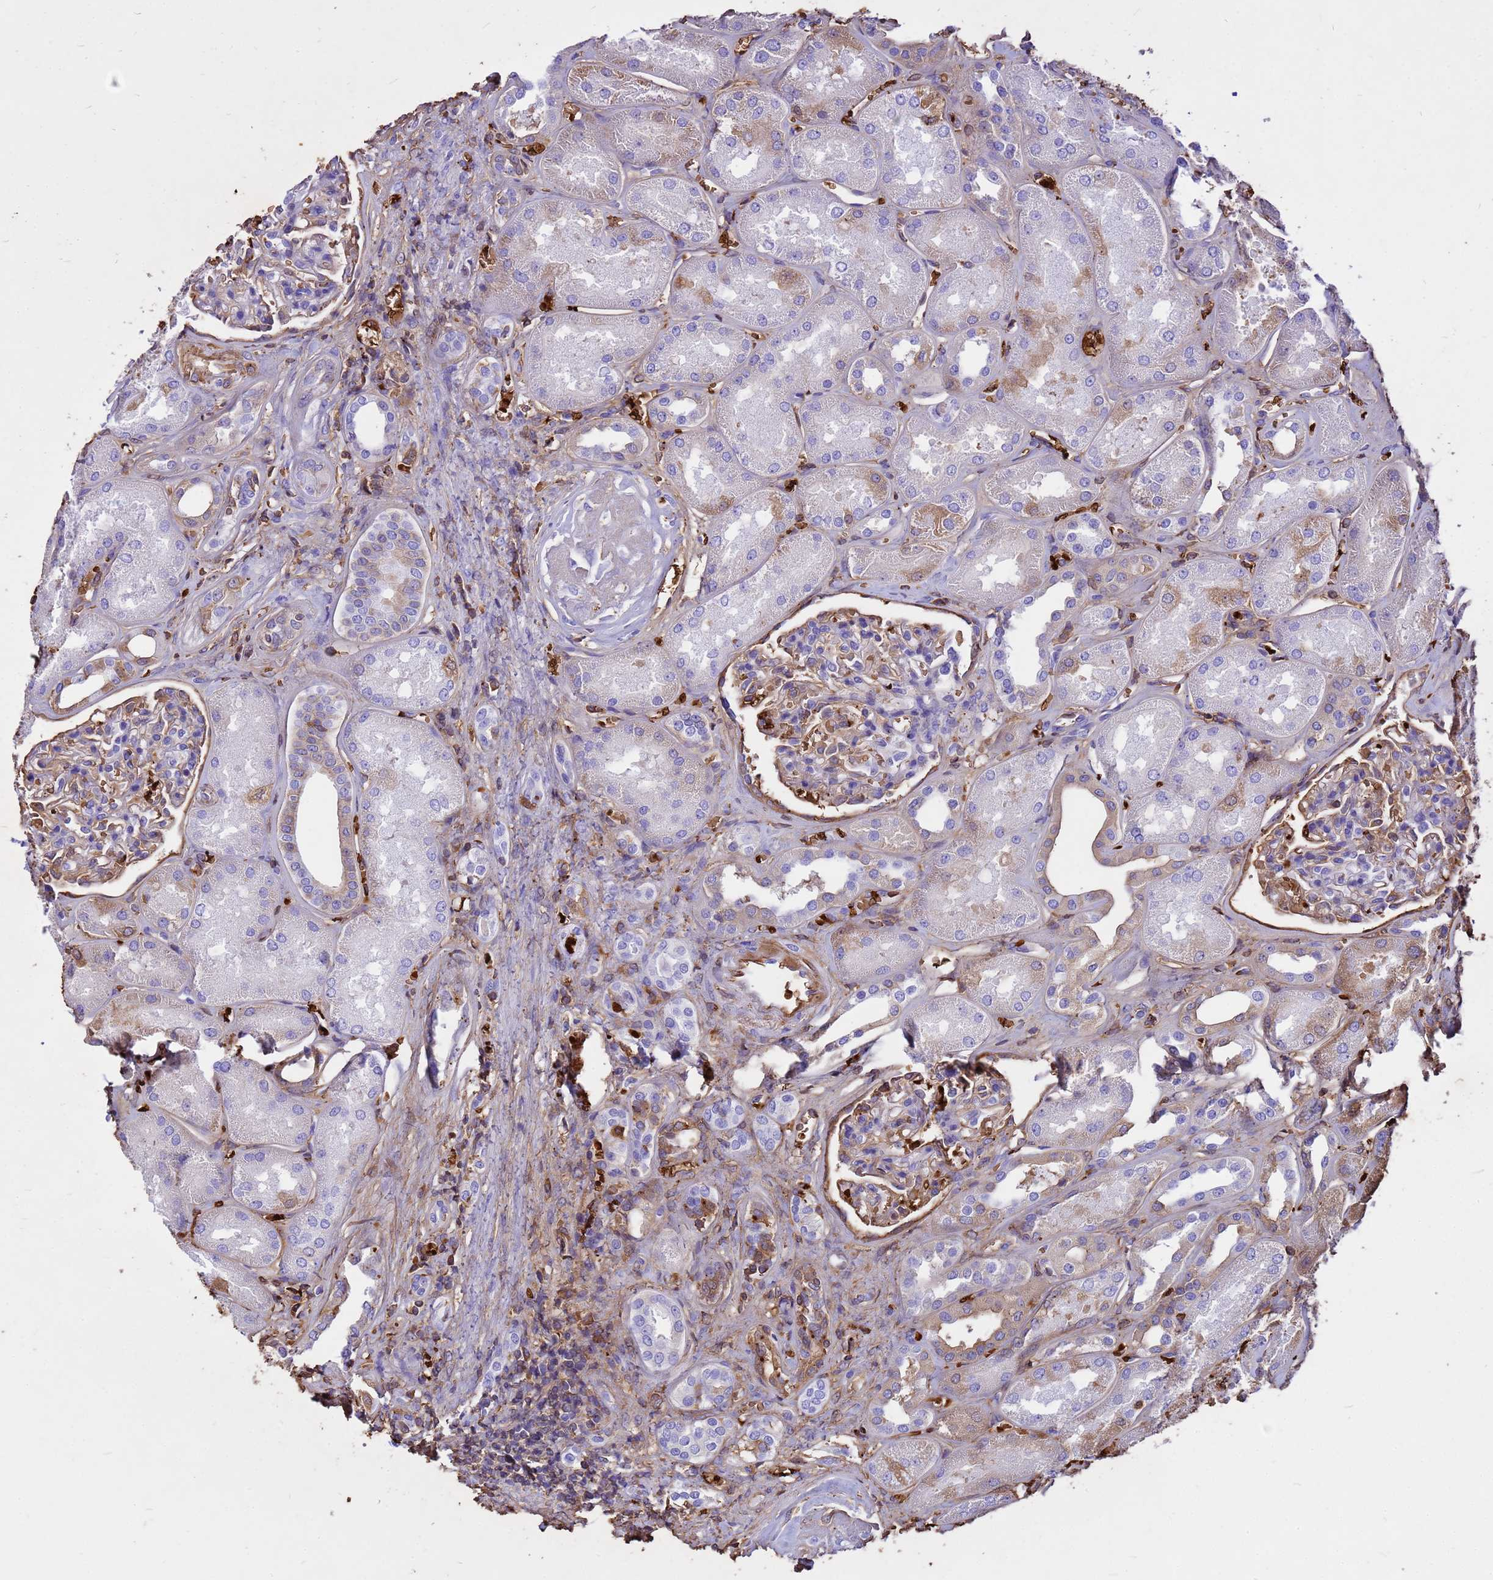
{"staining": {"intensity": "weak", "quantity": "25%-75%", "location": "cytoplasmic/membranous"}, "tissue": "kidney", "cell_type": "Cells in glomeruli", "image_type": "normal", "snomed": [{"axis": "morphology", "description": "Normal tissue, NOS"}, {"axis": "morphology", "description": "Adenocarcinoma, NOS"}, {"axis": "topography", "description": "Kidney"}], "caption": "Kidney stained with immunohistochemistry (IHC) exhibits weak cytoplasmic/membranous positivity in approximately 25%-75% of cells in glomeruli.", "gene": "HBA1", "patient": {"sex": "female", "age": 68}}